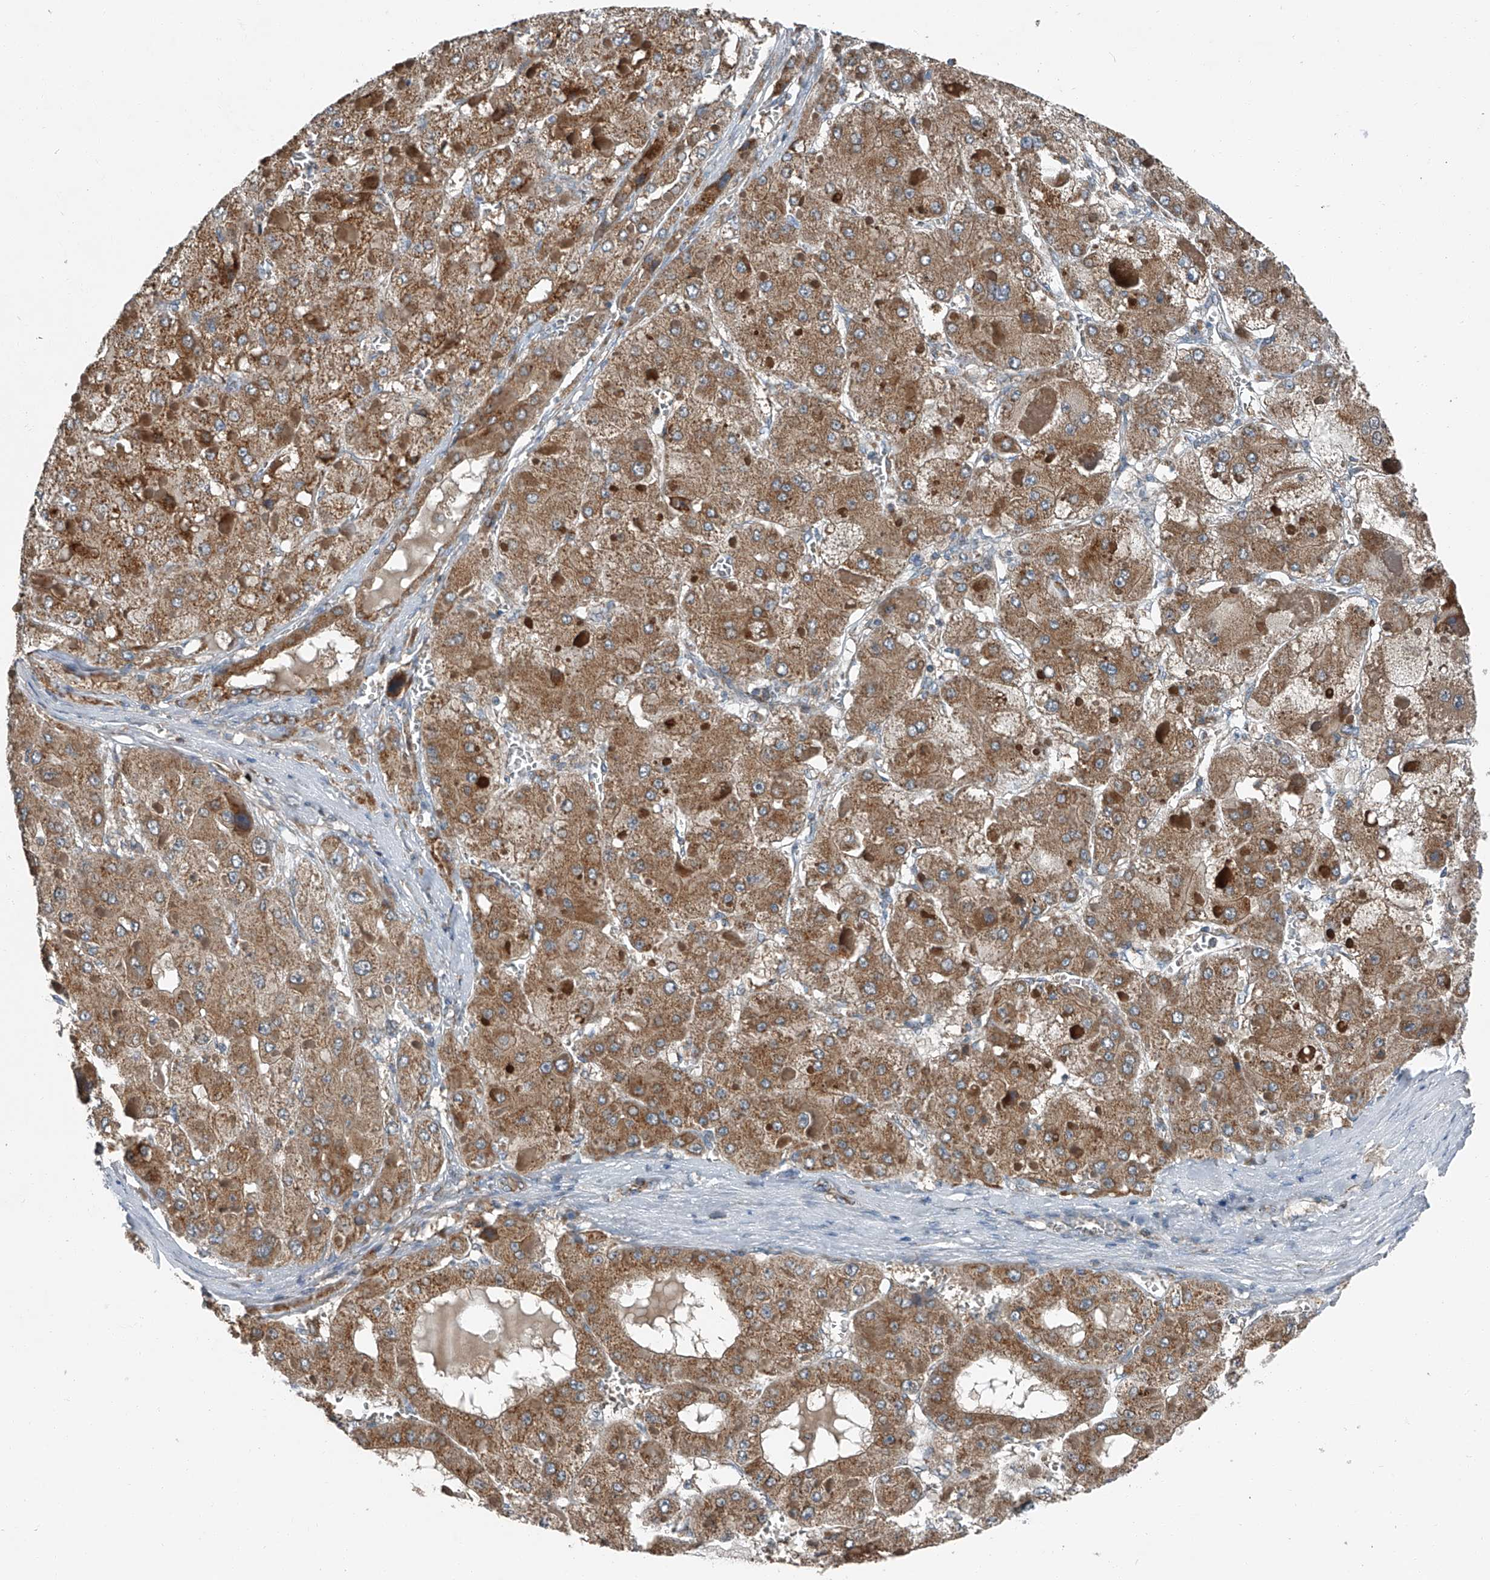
{"staining": {"intensity": "moderate", "quantity": ">75%", "location": "cytoplasmic/membranous"}, "tissue": "liver cancer", "cell_type": "Tumor cells", "image_type": "cancer", "snomed": [{"axis": "morphology", "description": "Carcinoma, Hepatocellular, NOS"}, {"axis": "topography", "description": "Liver"}], "caption": "DAB (3,3'-diaminobenzidine) immunohistochemical staining of human liver cancer shows moderate cytoplasmic/membranous protein staining in approximately >75% of tumor cells.", "gene": "CHRNA7", "patient": {"sex": "female", "age": 73}}